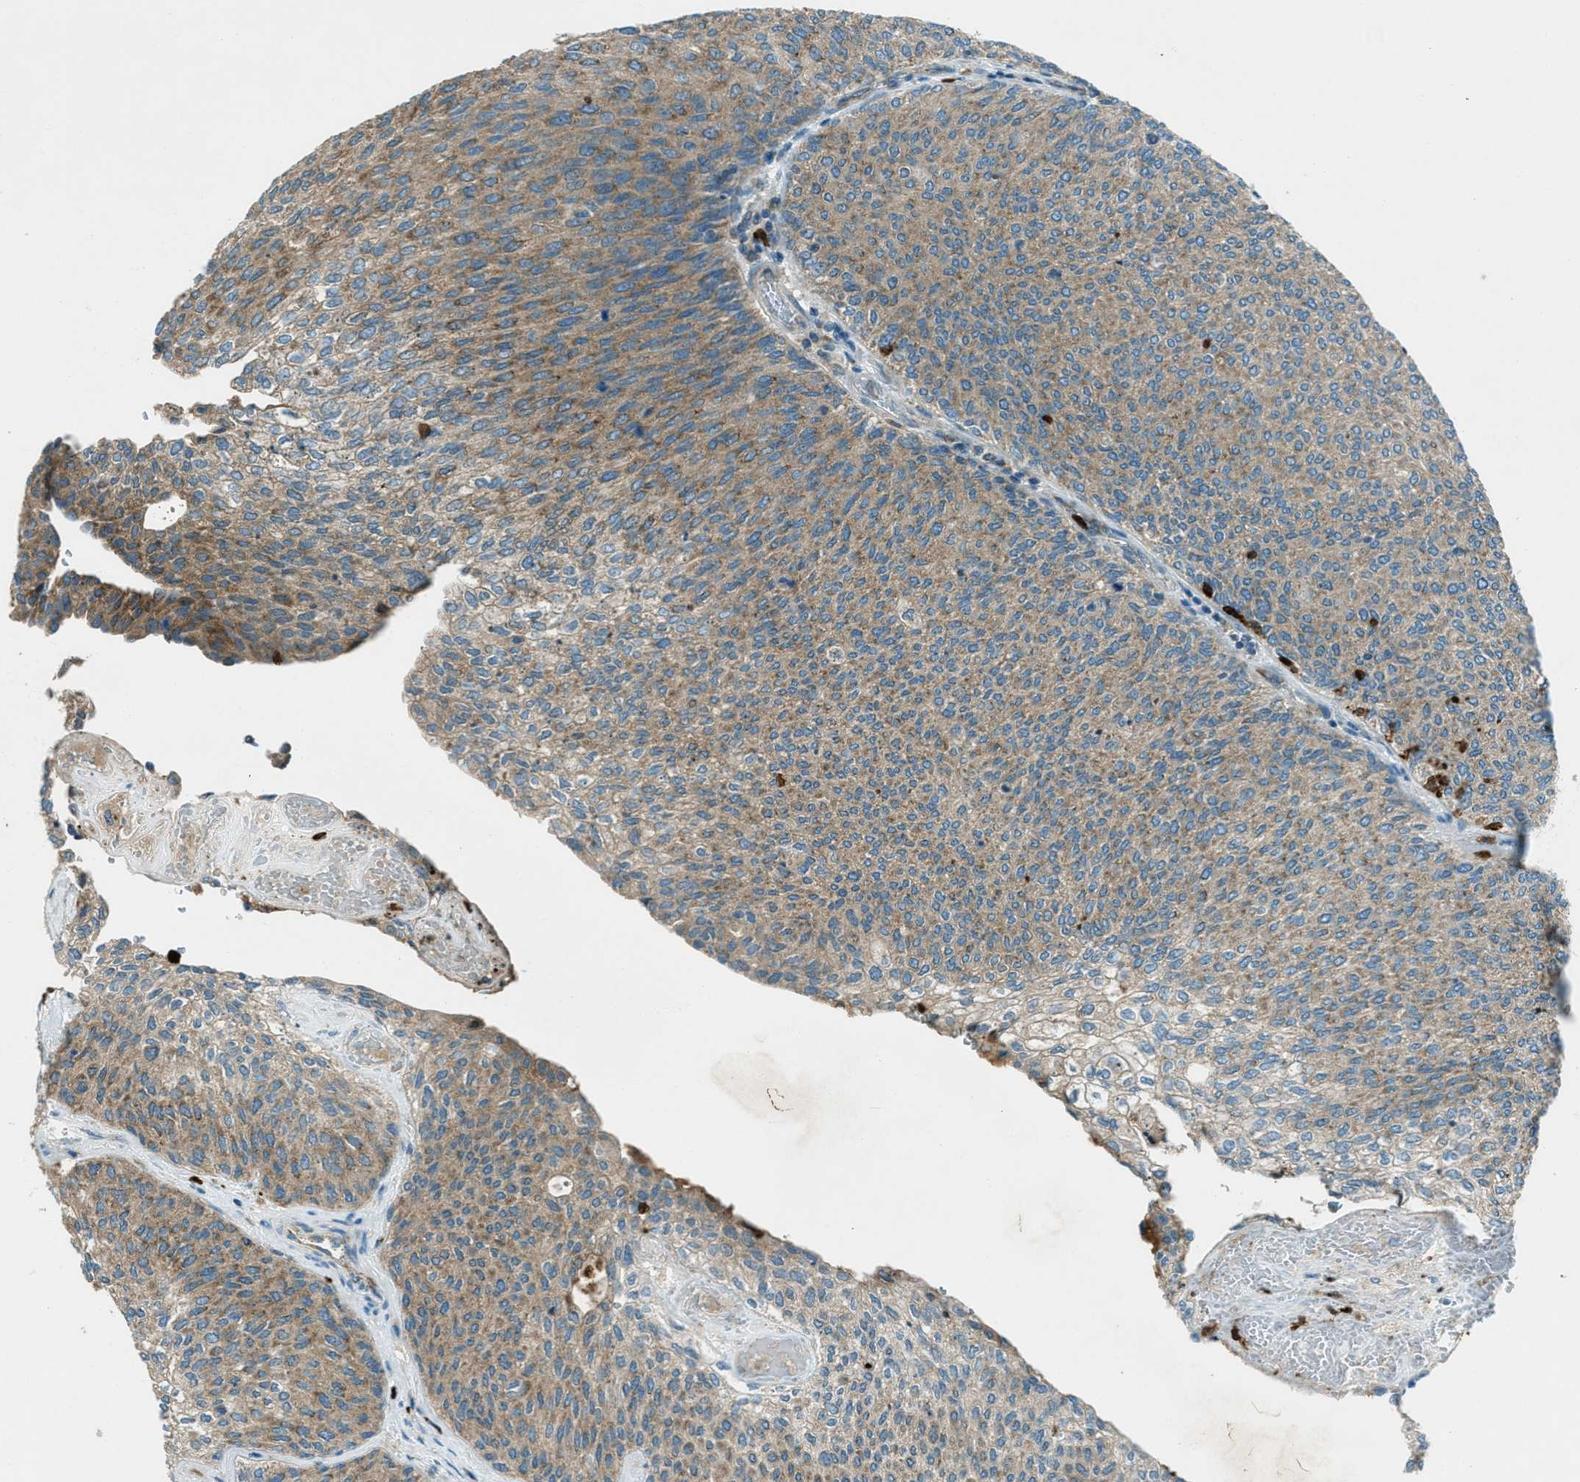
{"staining": {"intensity": "moderate", "quantity": ">75%", "location": "cytoplasmic/membranous"}, "tissue": "urothelial cancer", "cell_type": "Tumor cells", "image_type": "cancer", "snomed": [{"axis": "morphology", "description": "Urothelial carcinoma, Low grade"}, {"axis": "topography", "description": "Urinary bladder"}], "caption": "Brown immunohistochemical staining in urothelial cancer exhibits moderate cytoplasmic/membranous staining in approximately >75% of tumor cells.", "gene": "FAR1", "patient": {"sex": "female", "age": 79}}